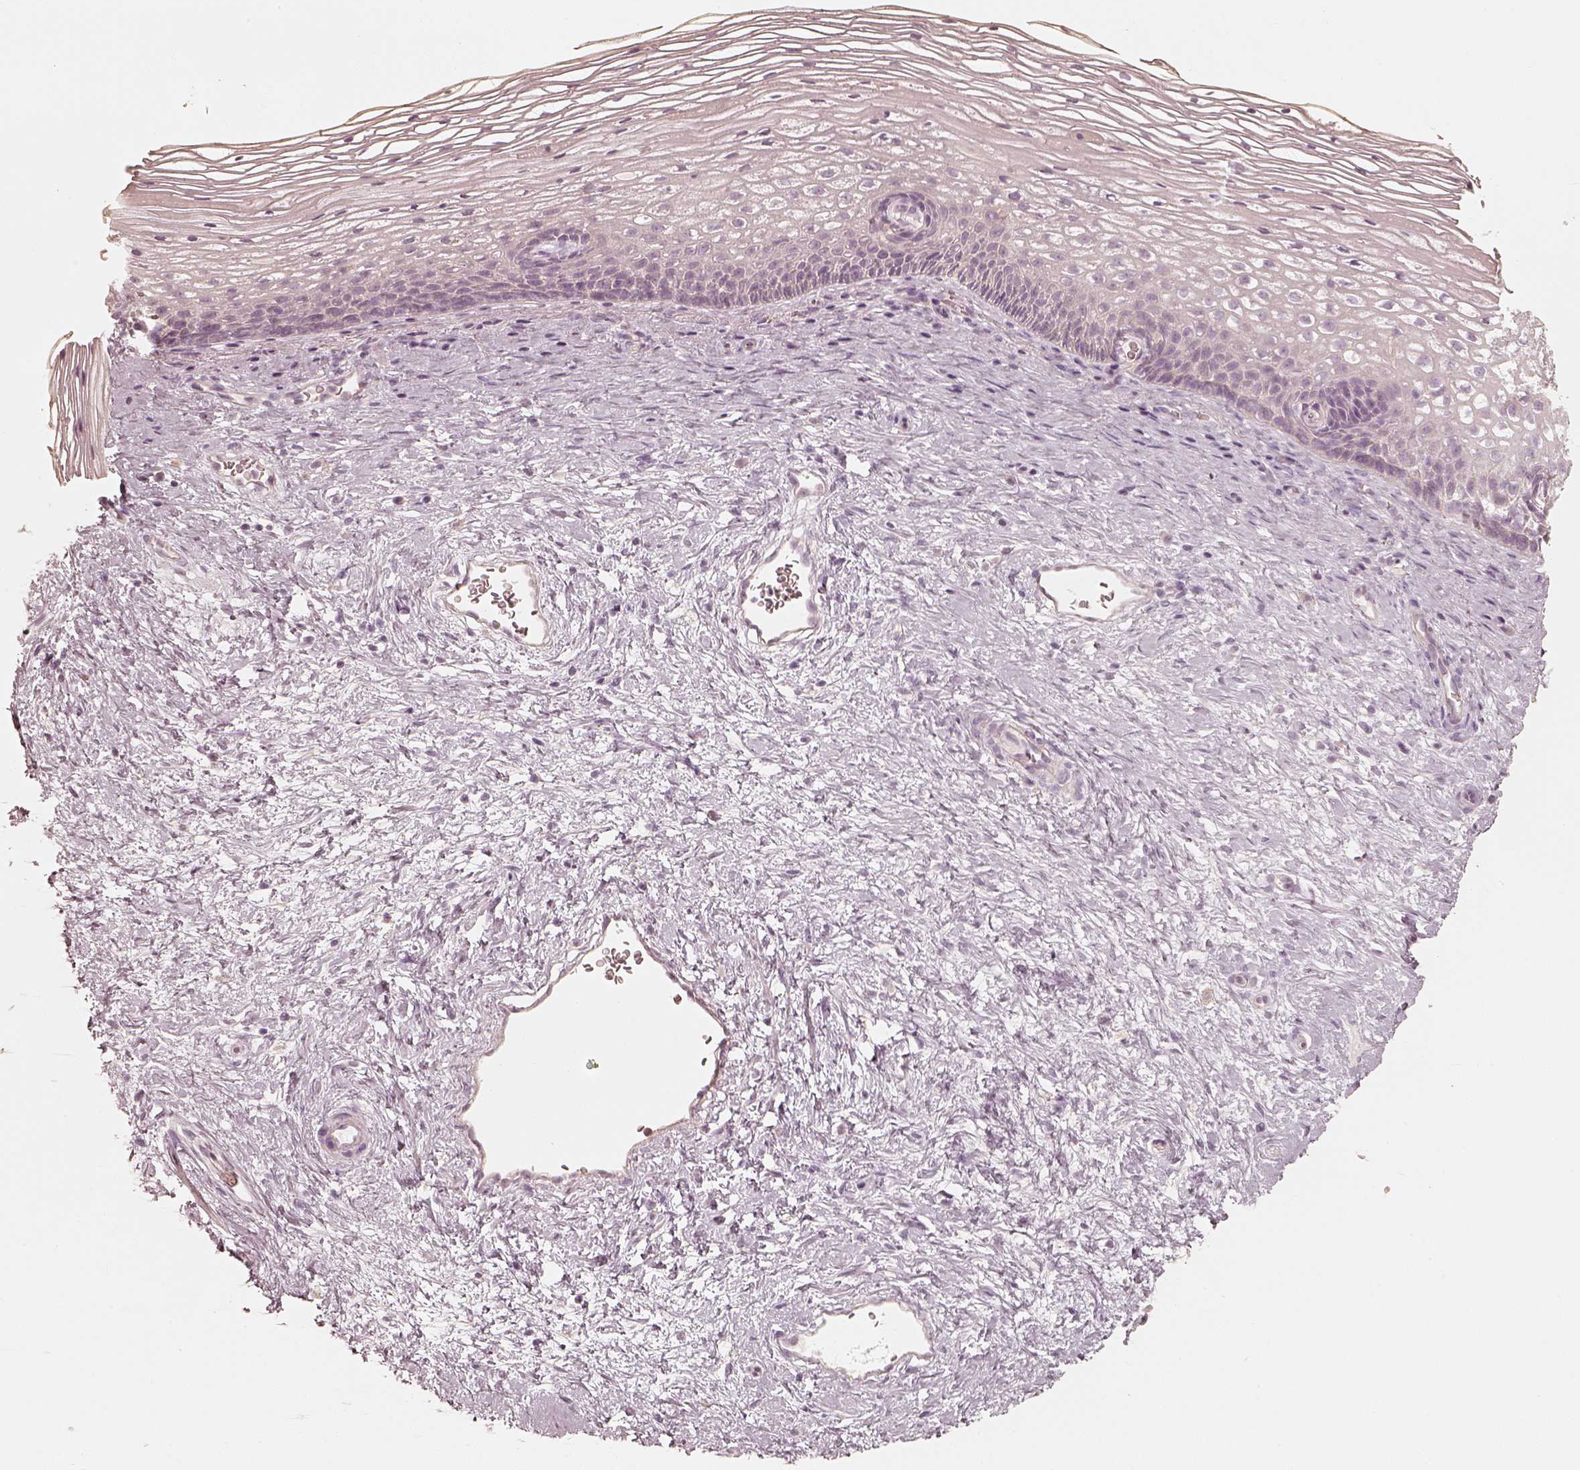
{"staining": {"intensity": "negative", "quantity": "none", "location": "none"}, "tissue": "cervix", "cell_type": "Glandular cells", "image_type": "normal", "snomed": [{"axis": "morphology", "description": "Normal tissue, NOS"}, {"axis": "topography", "description": "Cervix"}], "caption": "Immunohistochemistry micrograph of normal cervix: cervix stained with DAB displays no significant protein positivity in glandular cells. (Brightfield microscopy of DAB (3,3'-diaminobenzidine) immunohistochemistry (IHC) at high magnification).", "gene": "FMNL2", "patient": {"sex": "female", "age": 34}}